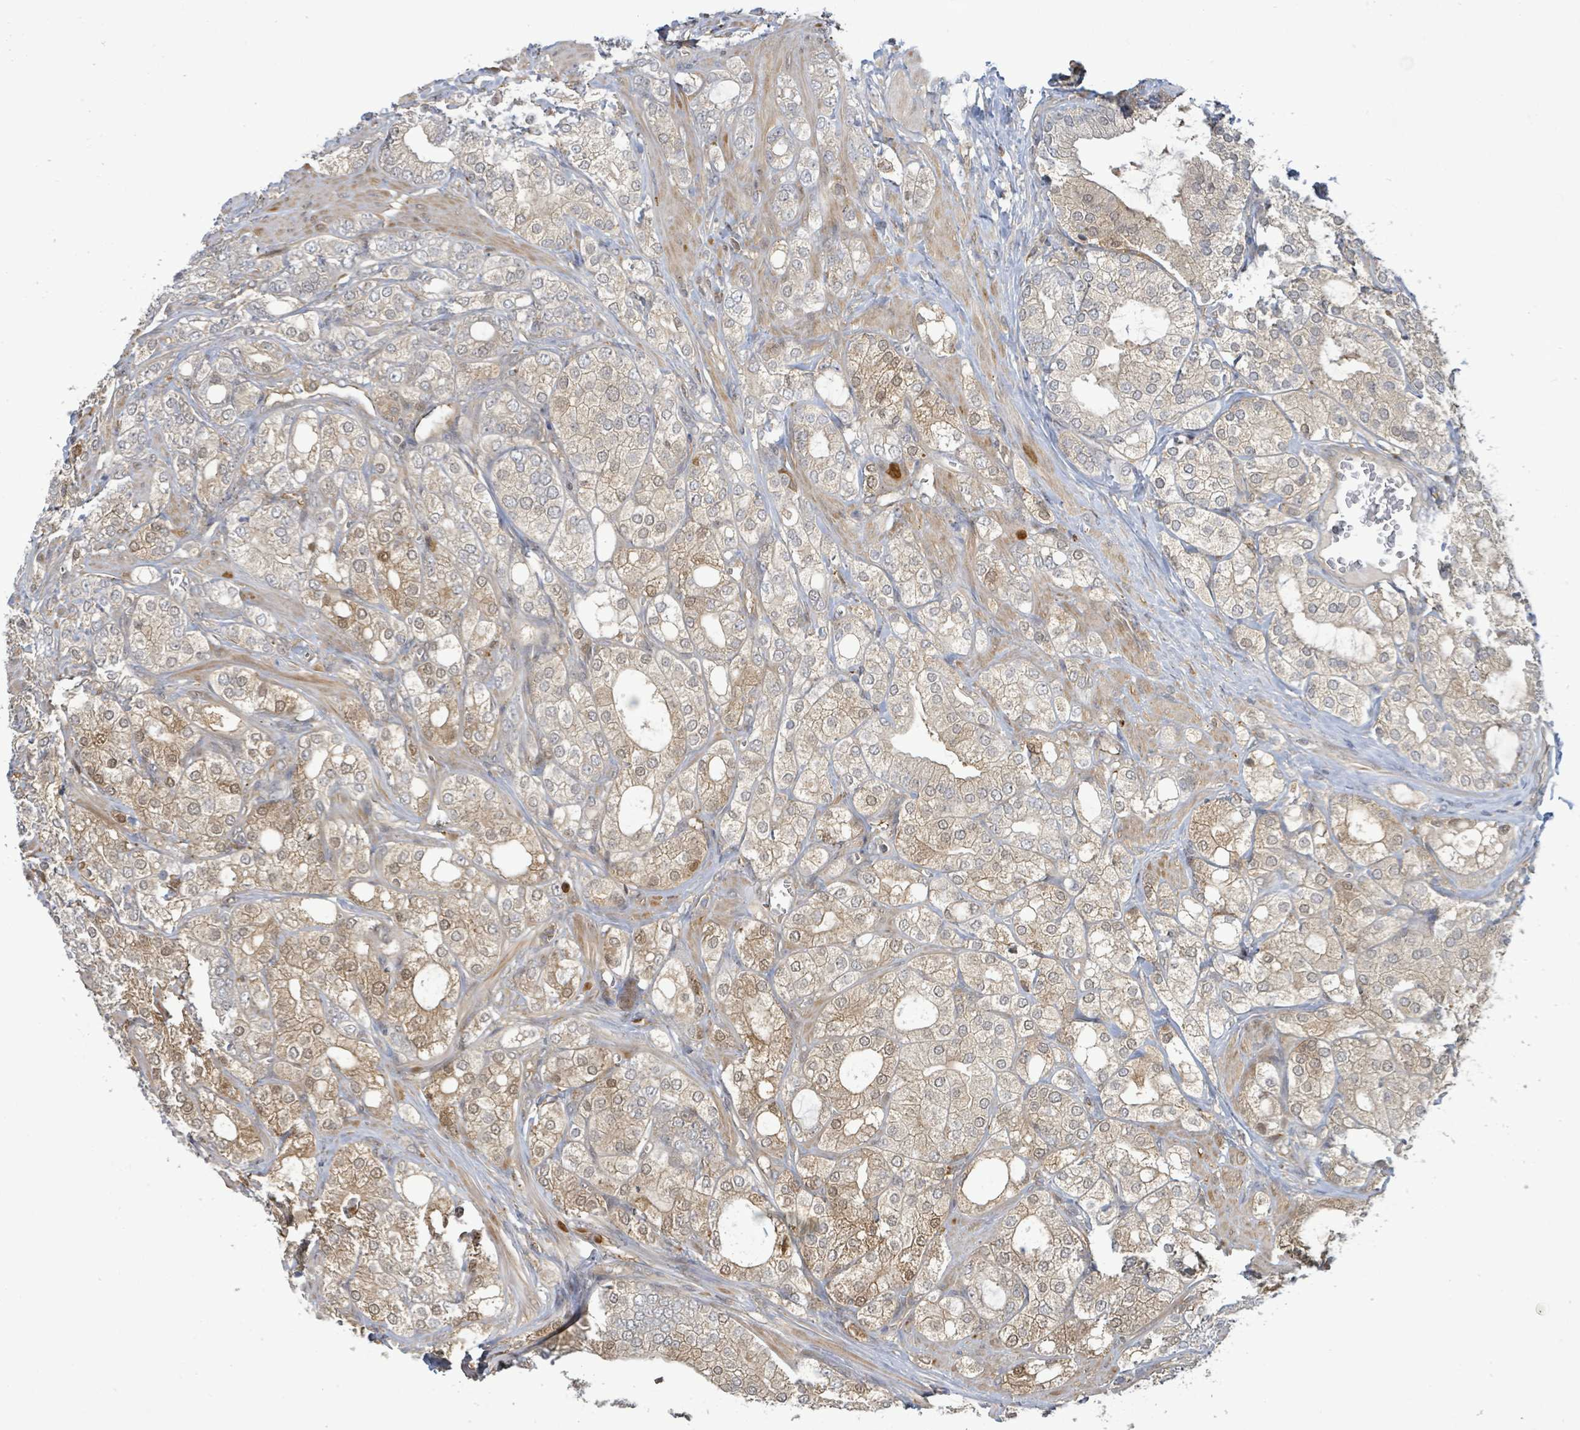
{"staining": {"intensity": "moderate", "quantity": ">75%", "location": "cytoplasmic/membranous,nuclear"}, "tissue": "prostate cancer", "cell_type": "Tumor cells", "image_type": "cancer", "snomed": [{"axis": "morphology", "description": "Adenocarcinoma, High grade"}, {"axis": "topography", "description": "Prostate"}], "caption": "Prostate cancer (high-grade adenocarcinoma) stained with immunohistochemistry (IHC) displays moderate cytoplasmic/membranous and nuclear positivity in approximately >75% of tumor cells. Nuclei are stained in blue.", "gene": "PGAM1", "patient": {"sex": "male", "age": 50}}